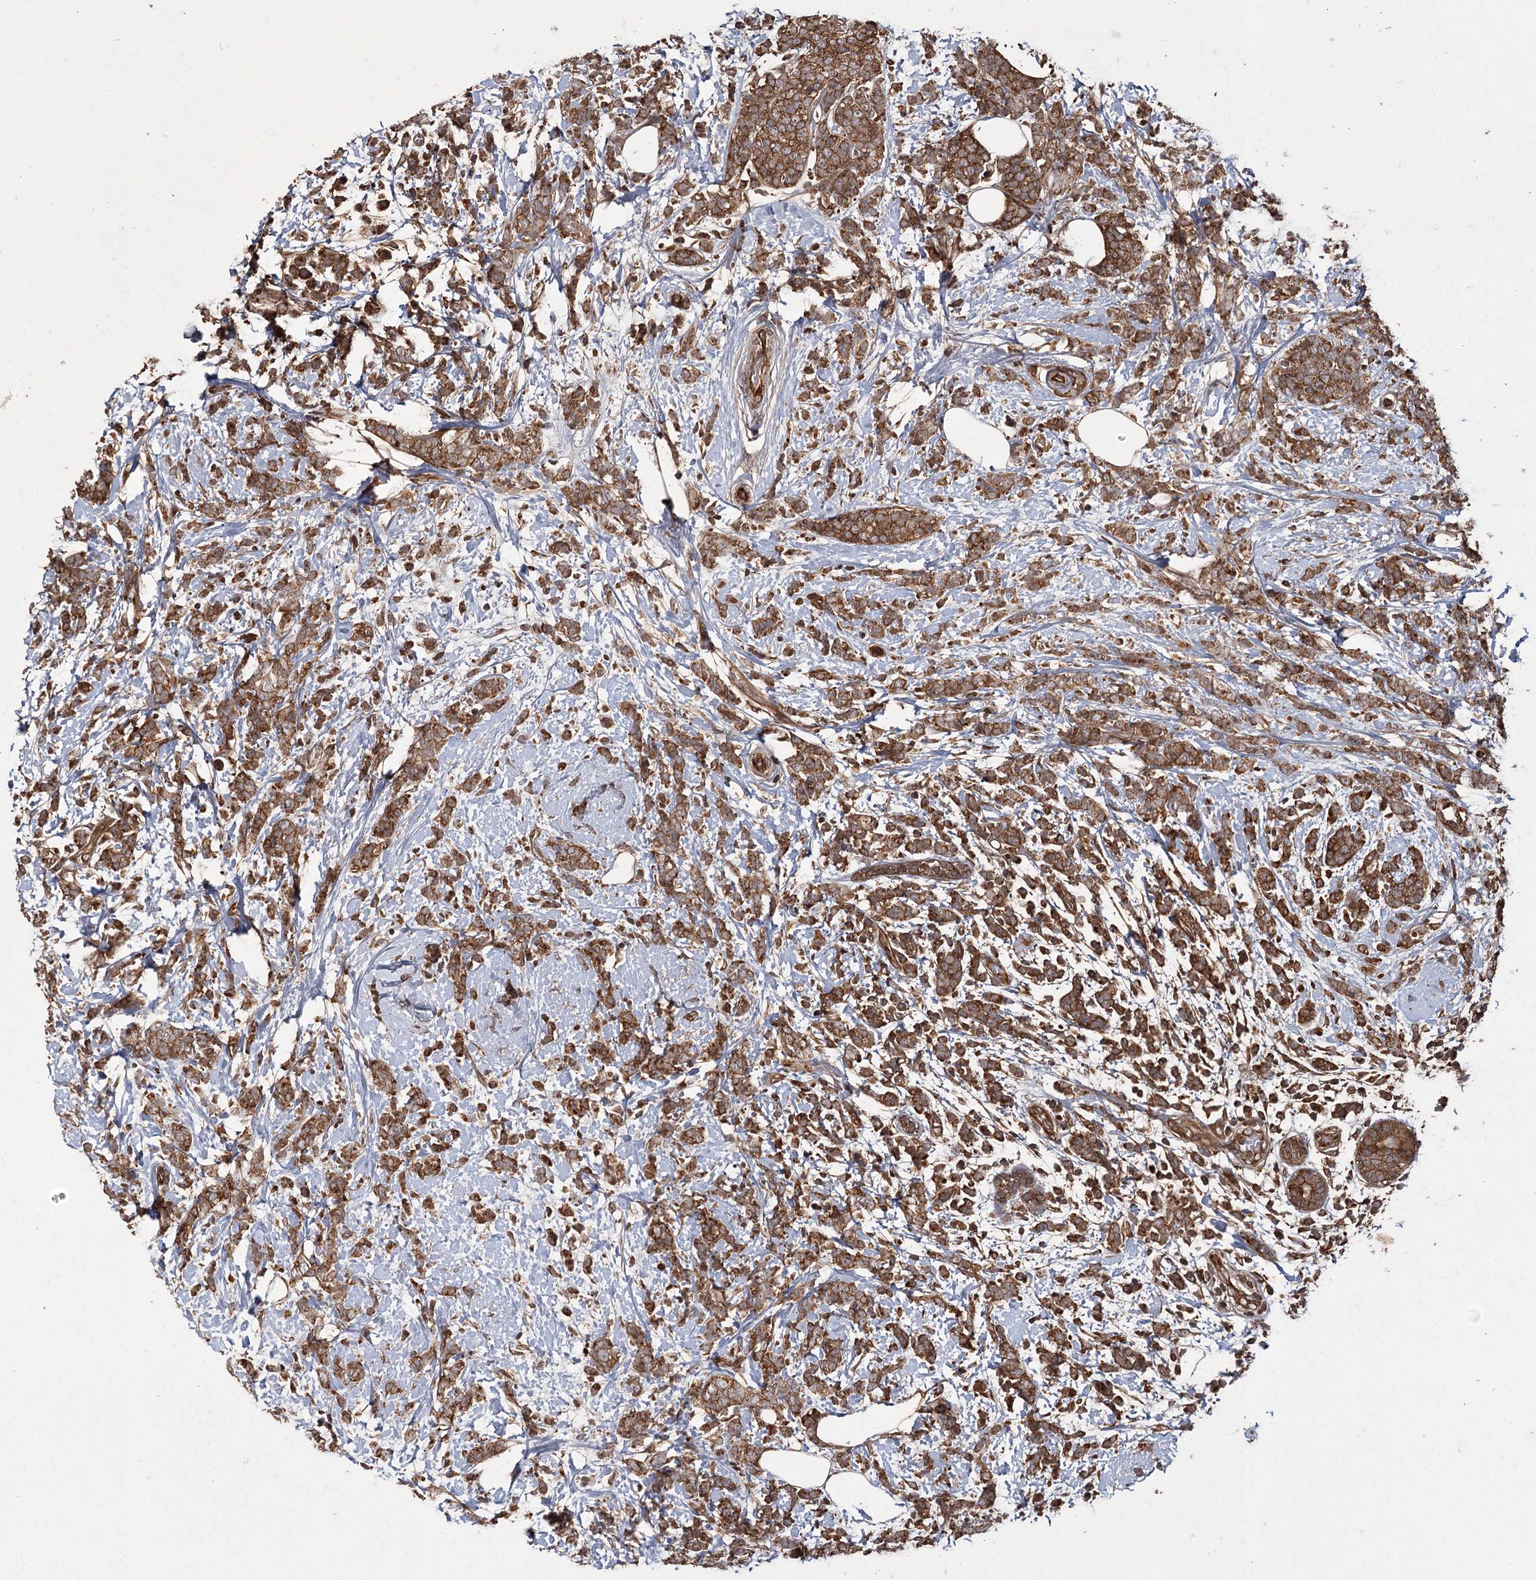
{"staining": {"intensity": "moderate", "quantity": ">75%", "location": "cytoplasmic/membranous"}, "tissue": "breast cancer", "cell_type": "Tumor cells", "image_type": "cancer", "snomed": [{"axis": "morphology", "description": "Lobular carcinoma"}, {"axis": "topography", "description": "Breast"}], "caption": "The micrograph exhibits staining of breast lobular carcinoma, revealing moderate cytoplasmic/membranous protein staining (brown color) within tumor cells.", "gene": "RPAP3", "patient": {"sex": "female", "age": 58}}